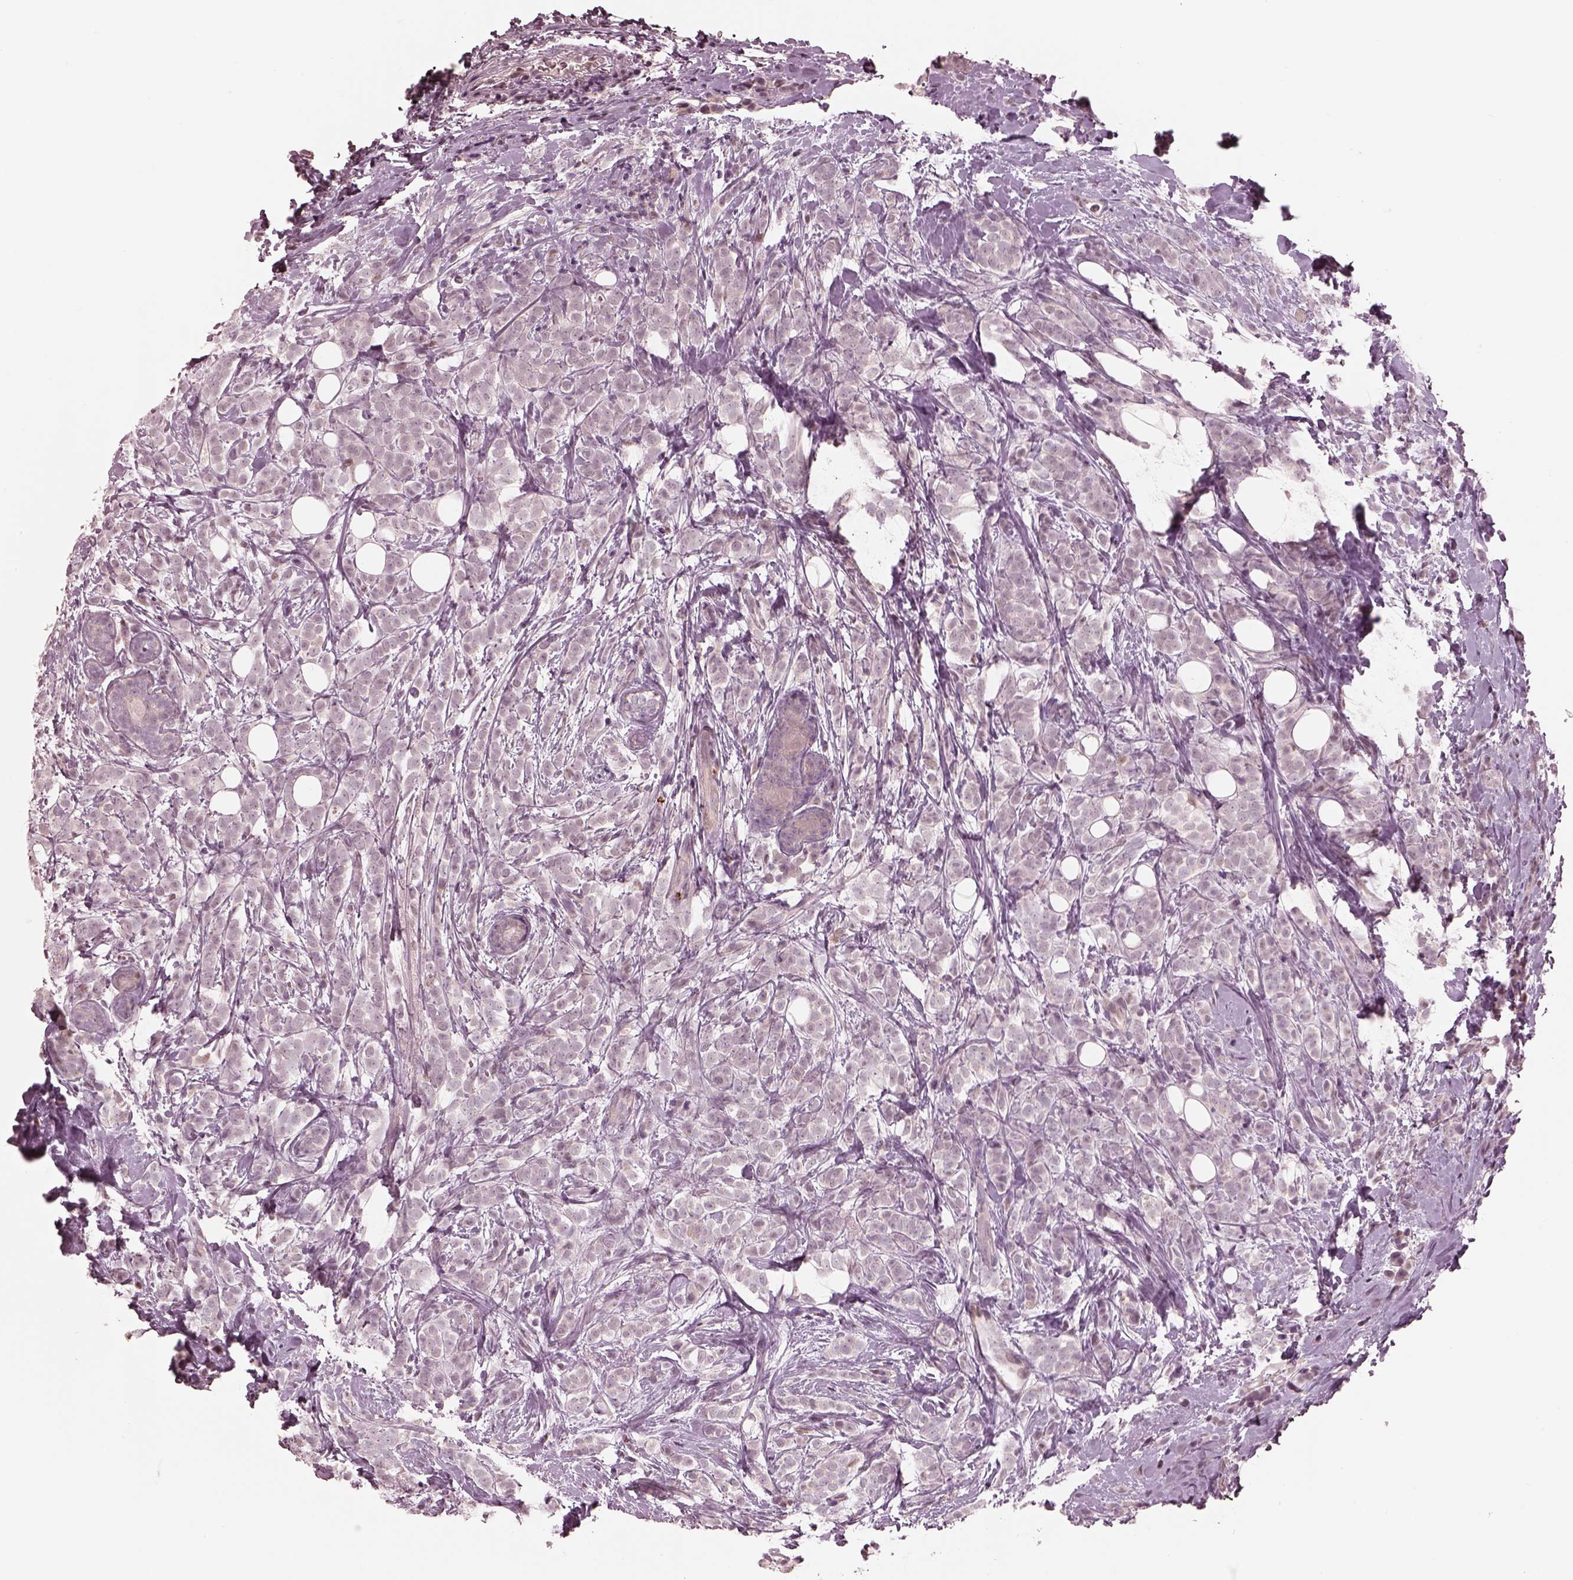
{"staining": {"intensity": "negative", "quantity": "none", "location": "none"}, "tissue": "breast cancer", "cell_type": "Tumor cells", "image_type": "cancer", "snomed": [{"axis": "morphology", "description": "Lobular carcinoma"}, {"axis": "topography", "description": "Breast"}], "caption": "This is a histopathology image of IHC staining of breast cancer, which shows no positivity in tumor cells.", "gene": "IQCG", "patient": {"sex": "female", "age": 49}}